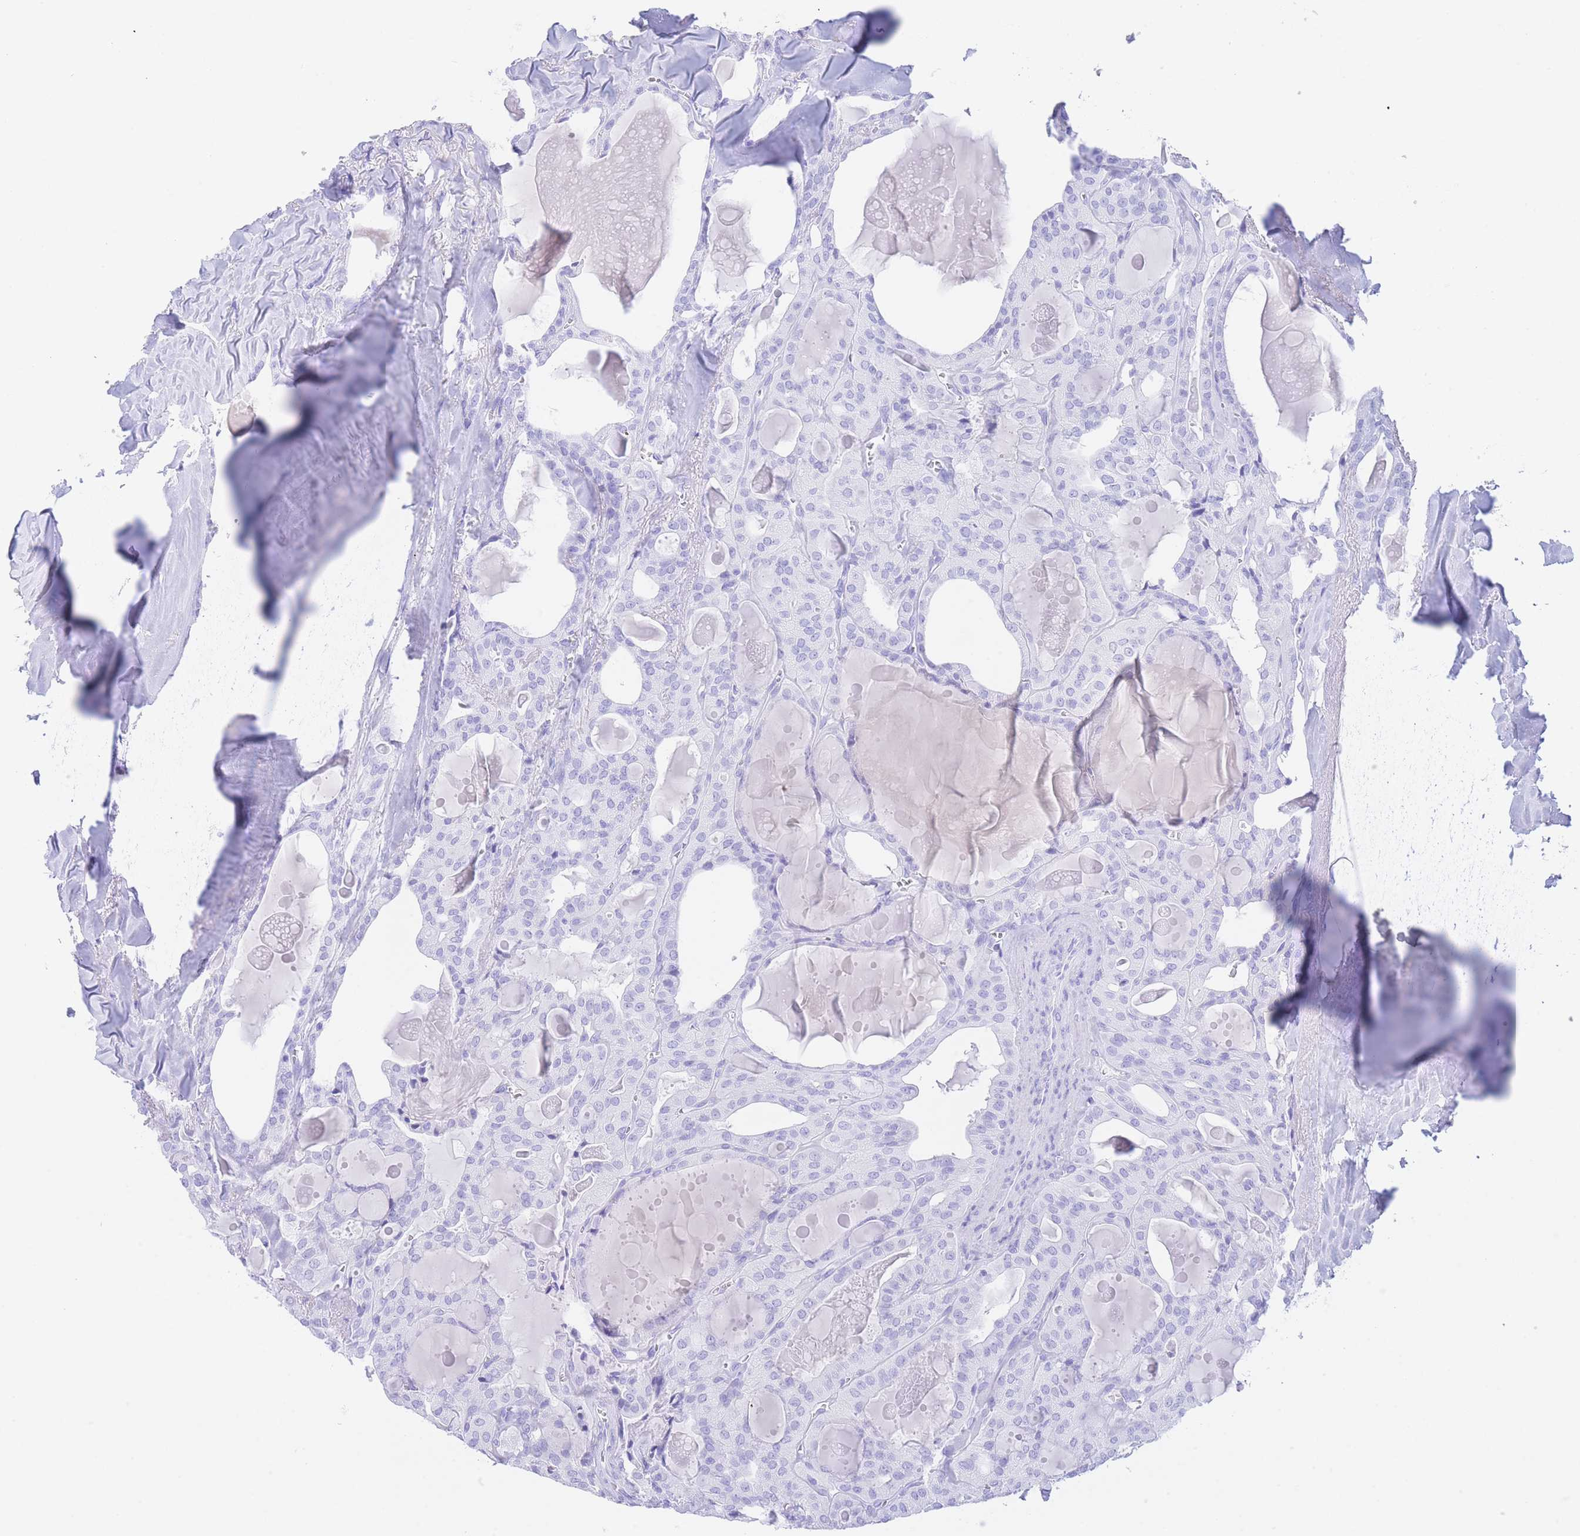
{"staining": {"intensity": "negative", "quantity": "none", "location": "none"}, "tissue": "thyroid cancer", "cell_type": "Tumor cells", "image_type": "cancer", "snomed": [{"axis": "morphology", "description": "Papillary adenocarcinoma, NOS"}, {"axis": "topography", "description": "Thyroid gland"}], "caption": "Protein analysis of papillary adenocarcinoma (thyroid) displays no significant staining in tumor cells.", "gene": "SLCO1B3", "patient": {"sex": "male", "age": 52}}